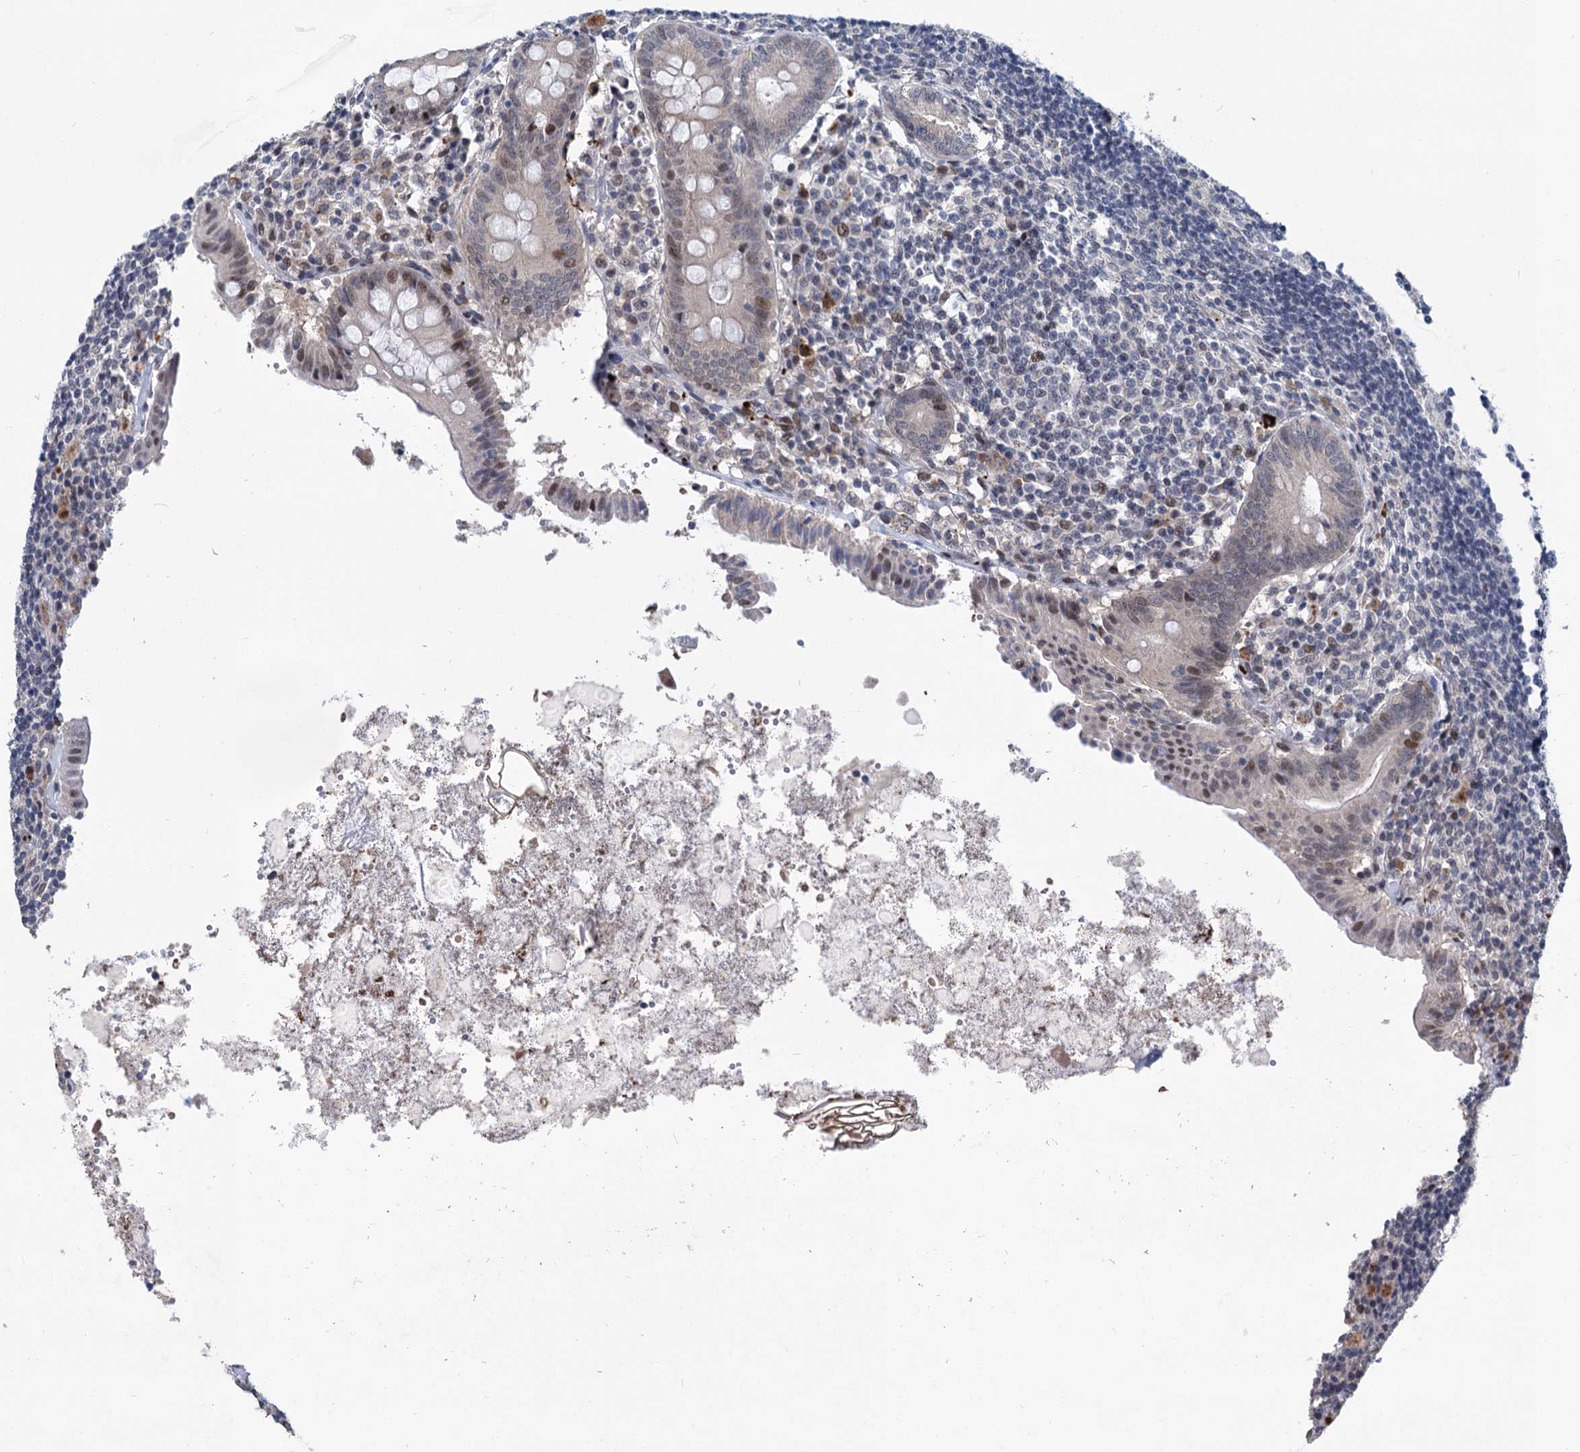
{"staining": {"intensity": "weak", "quantity": "<25%", "location": "nuclear"}, "tissue": "appendix", "cell_type": "Glandular cells", "image_type": "normal", "snomed": [{"axis": "morphology", "description": "Normal tissue, NOS"}, {"axis": "topography", "description": "Appendix"}], "caption": "This is a photomicrograph of immunohistochemistry staining of normal appendix, which shows no expression in glandular cells. The staining was performed using DAB to visualize the protein expression in brown, while the nuclei were stained in blue with hematoxylin (Magnification: 20x).", "gene": "MON2", "patient": {"sex": "female", "age": 54}}